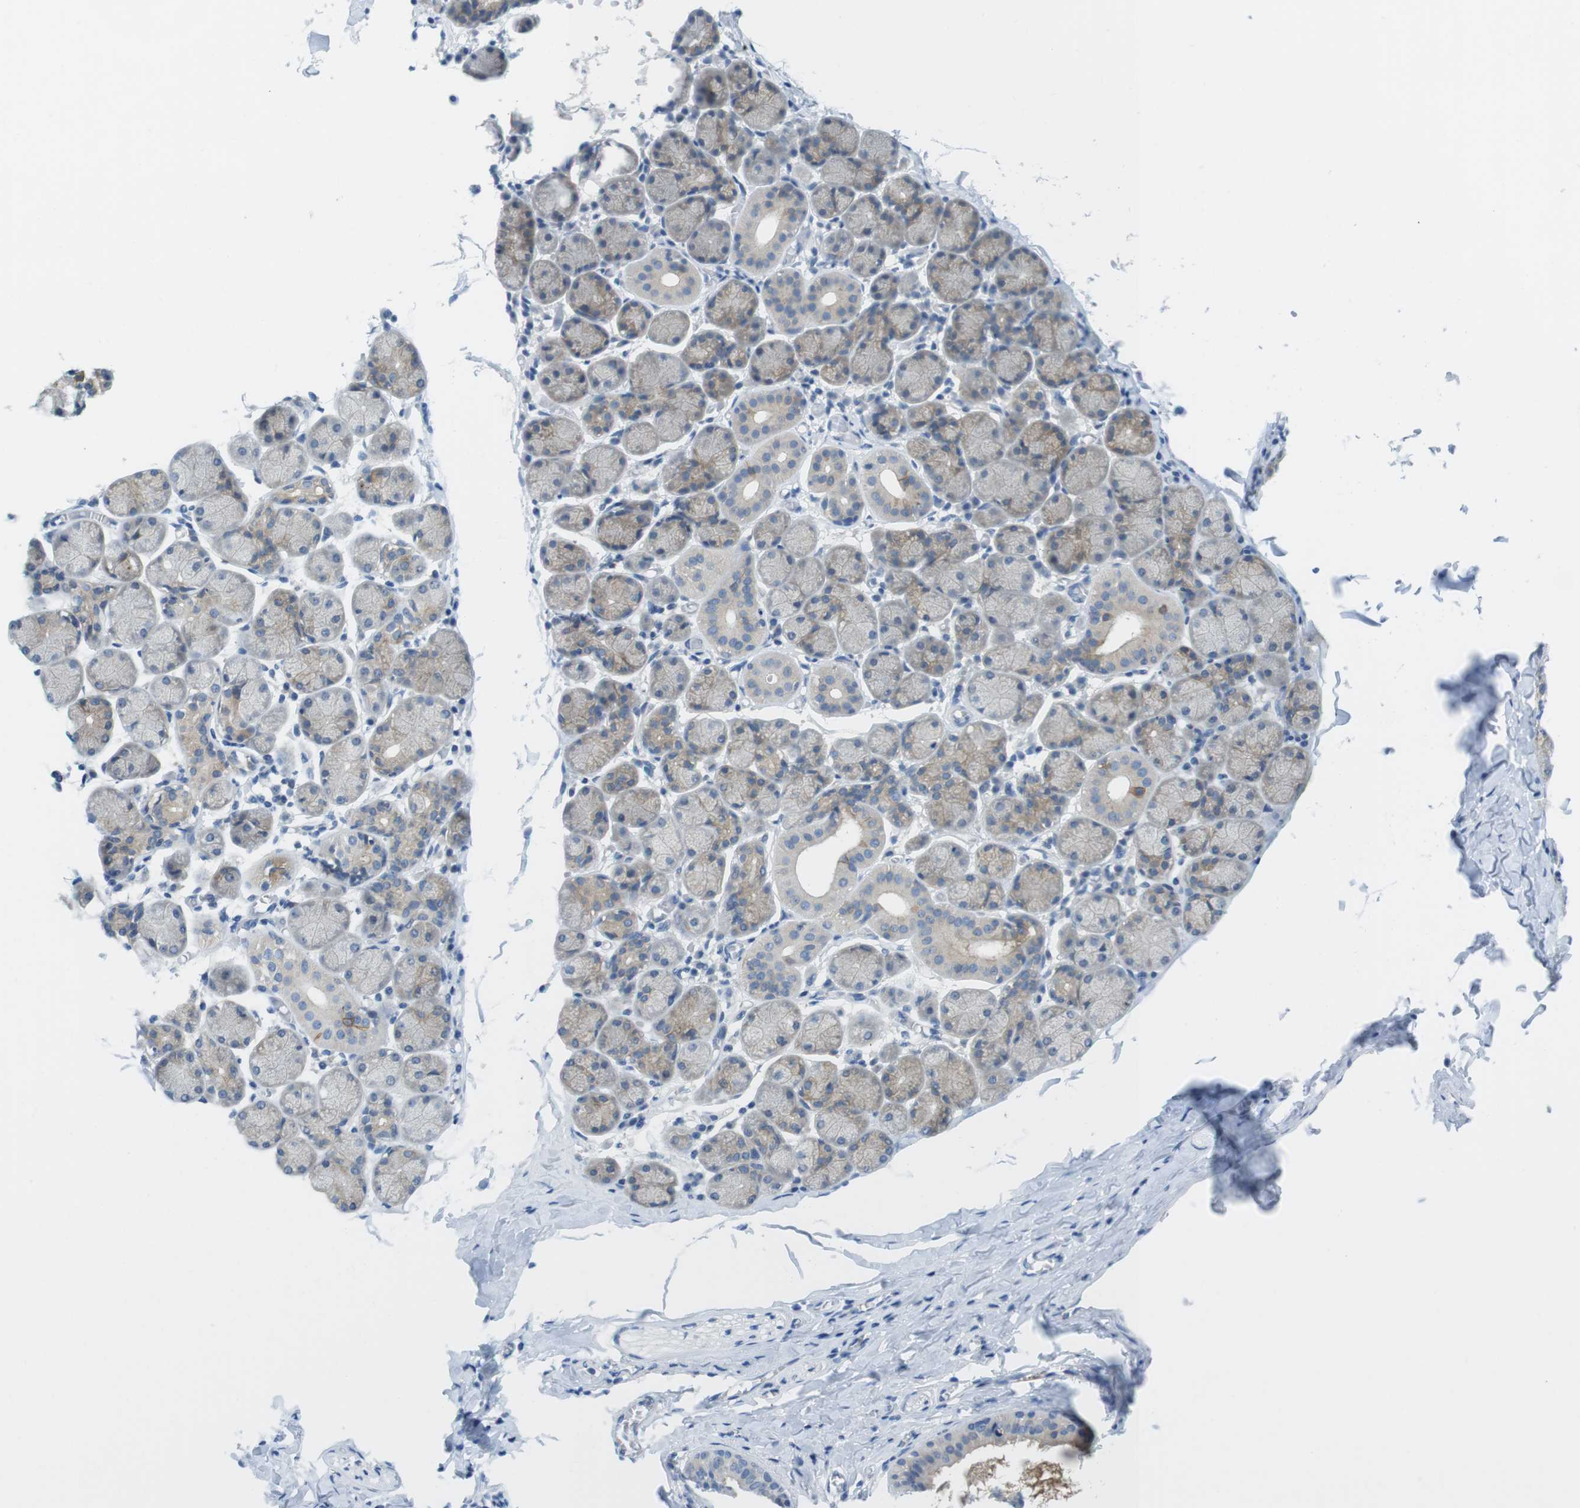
{"staining": {"intensity": "weak", "quantity": "25%-75%", "location": "cytoplasmic/membranous"}, "tissue": "salivary gland", "cell_type": "Glandular cells", "image_type": "normal", "snomed": [{"axis": "morphology", "description": "Normal tissue, NOS"}, {"axis": "topography", "description": "Salivary gland"}], "caption": "Immunohistochemistry (IHC) (DAB) staining of unremarkable human salivary gland shows weak cytoplasmic/membranous protein staining in approximately 25%-75% of glandular cells. (Brightfield microscopy of DAB IHC at high magnification).", "gene": "CASP2", "patient": {"sex": "female", "age": 24}}